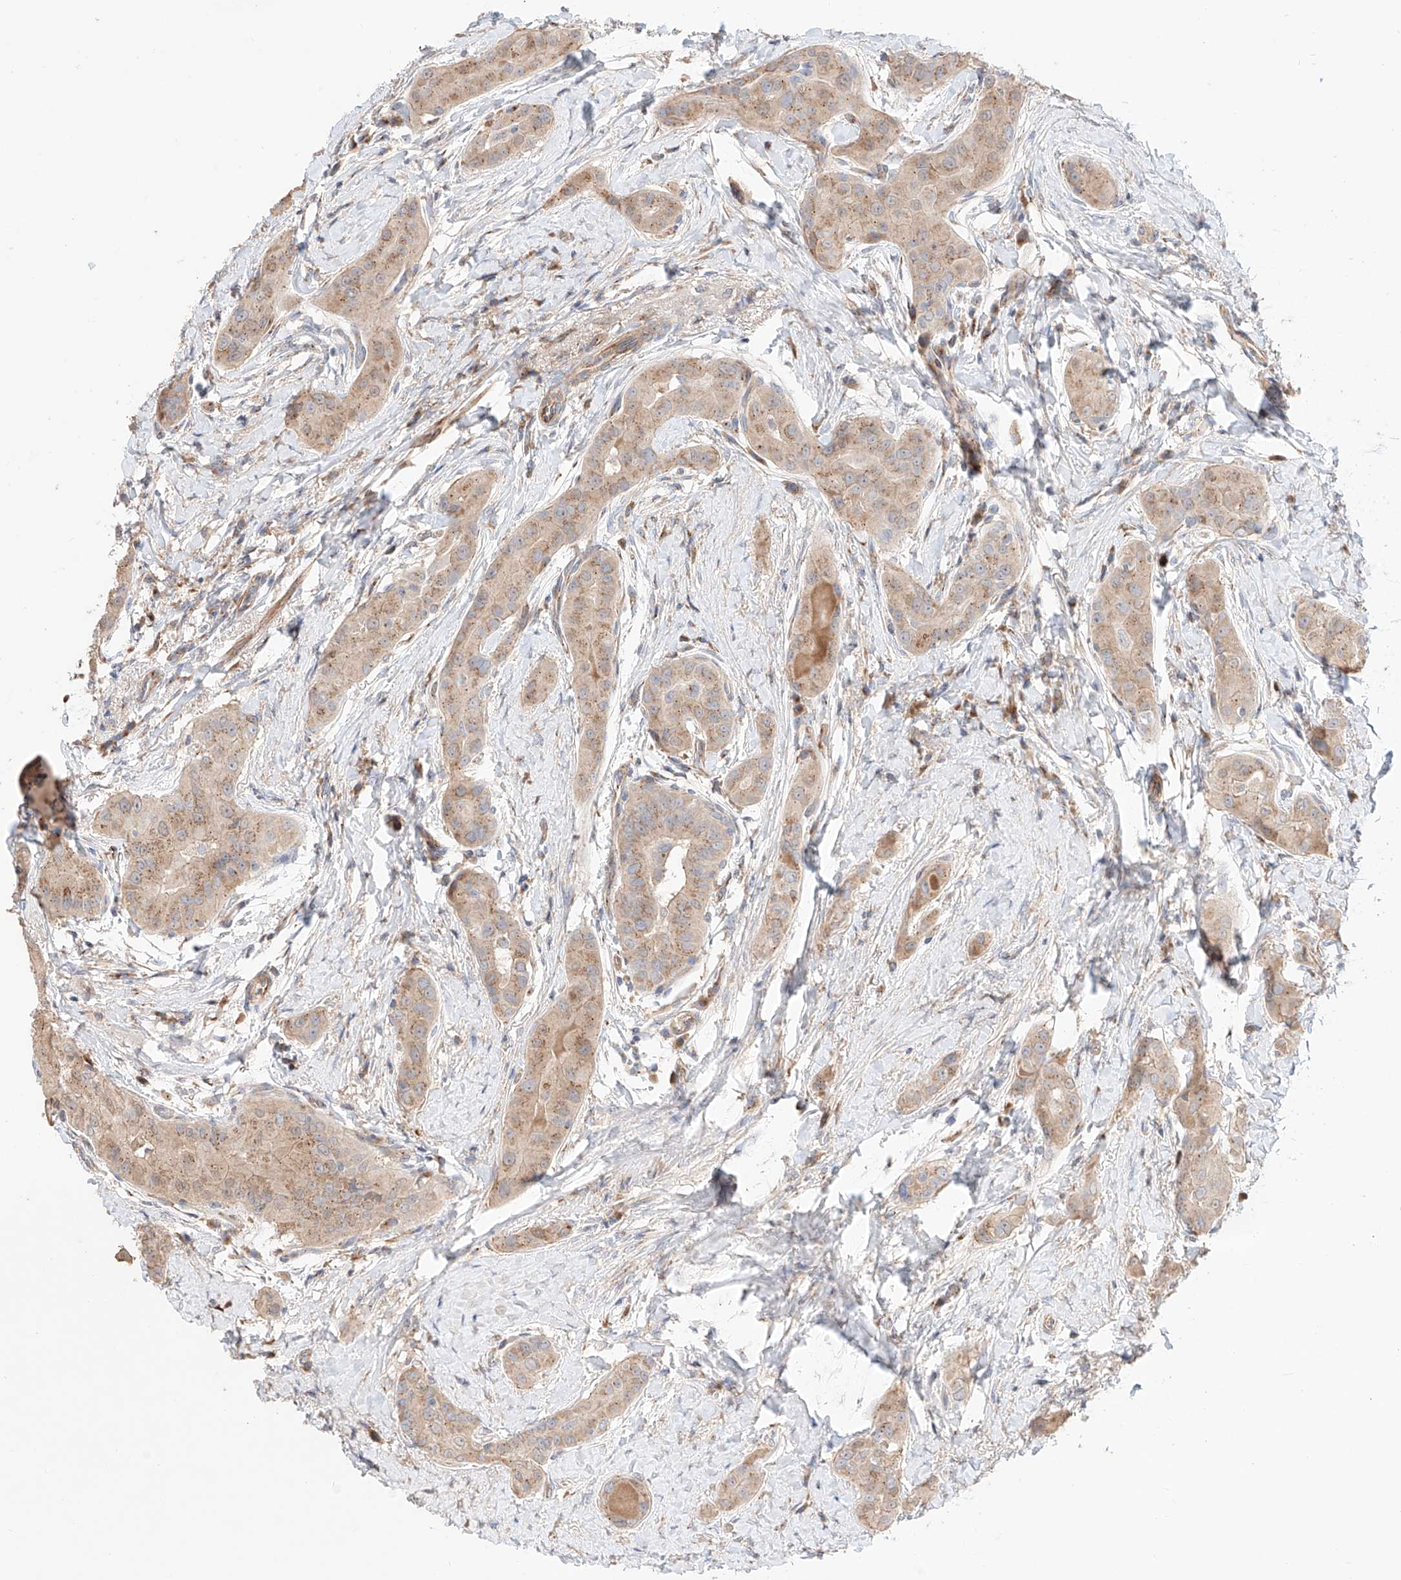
{"staining": {"intensity": "weak", "quantity": ">75%", "location": "cytoplasmic/membranous"}, "tissue": "thyroid cancer", "cell_type": "Tumor cells", "image_type": "cancer", "snomed": [{"axis": "morphology", "description": "Papillary adenocarcinoma, NOS"}, {"axis": "topography", "description": "Thyroid gland"}], "caption": "This is a photomicrograph of immunohistochemistry (IHC) staining of thyroid cancer, which shows weak expression in the cytoplasmic/membranous of tumor cells.", "gene": "MOSPD1", "patient": {"sex": "male", "age": 33}}